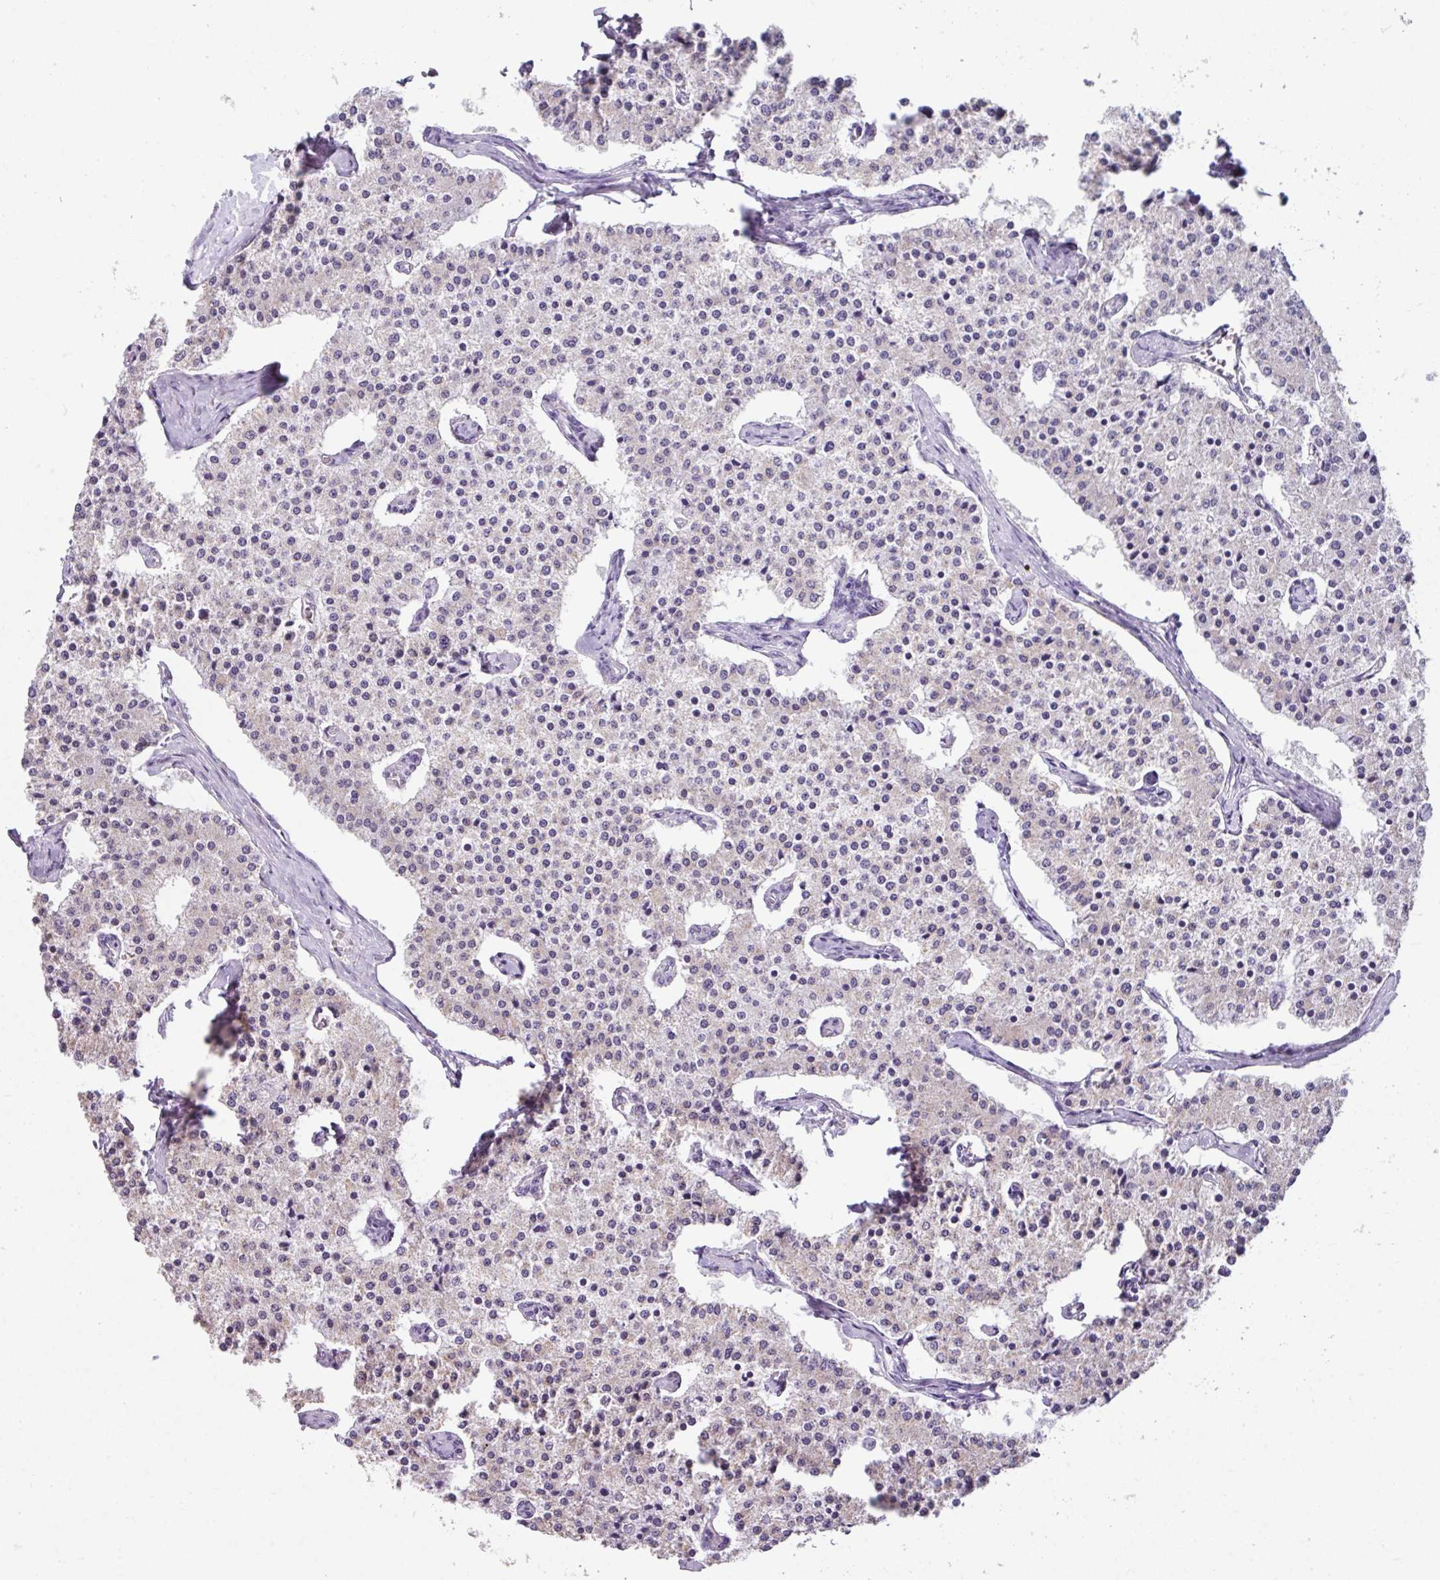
{"staining": {"intensity": "negative", "quantity": "none", "location": "none"}, "tissue": "carcinoid", "cell_type": "Tumor cells", "image_type": "cancer", "snomed": [{"axis": "morphology", "description": "Carcinoid, malignant, NOS"}, {"axis": "topography", "description": "Colon"}], "caption": "Immunohistochemistry of carcinoid (malignant) exhibits no positivity in tumor cells. (DAB (3,3'-diaminobenzidine) IHC, high magnification).", "gene": "PALS2", "patient": {"sex": "female", "age": 52}}